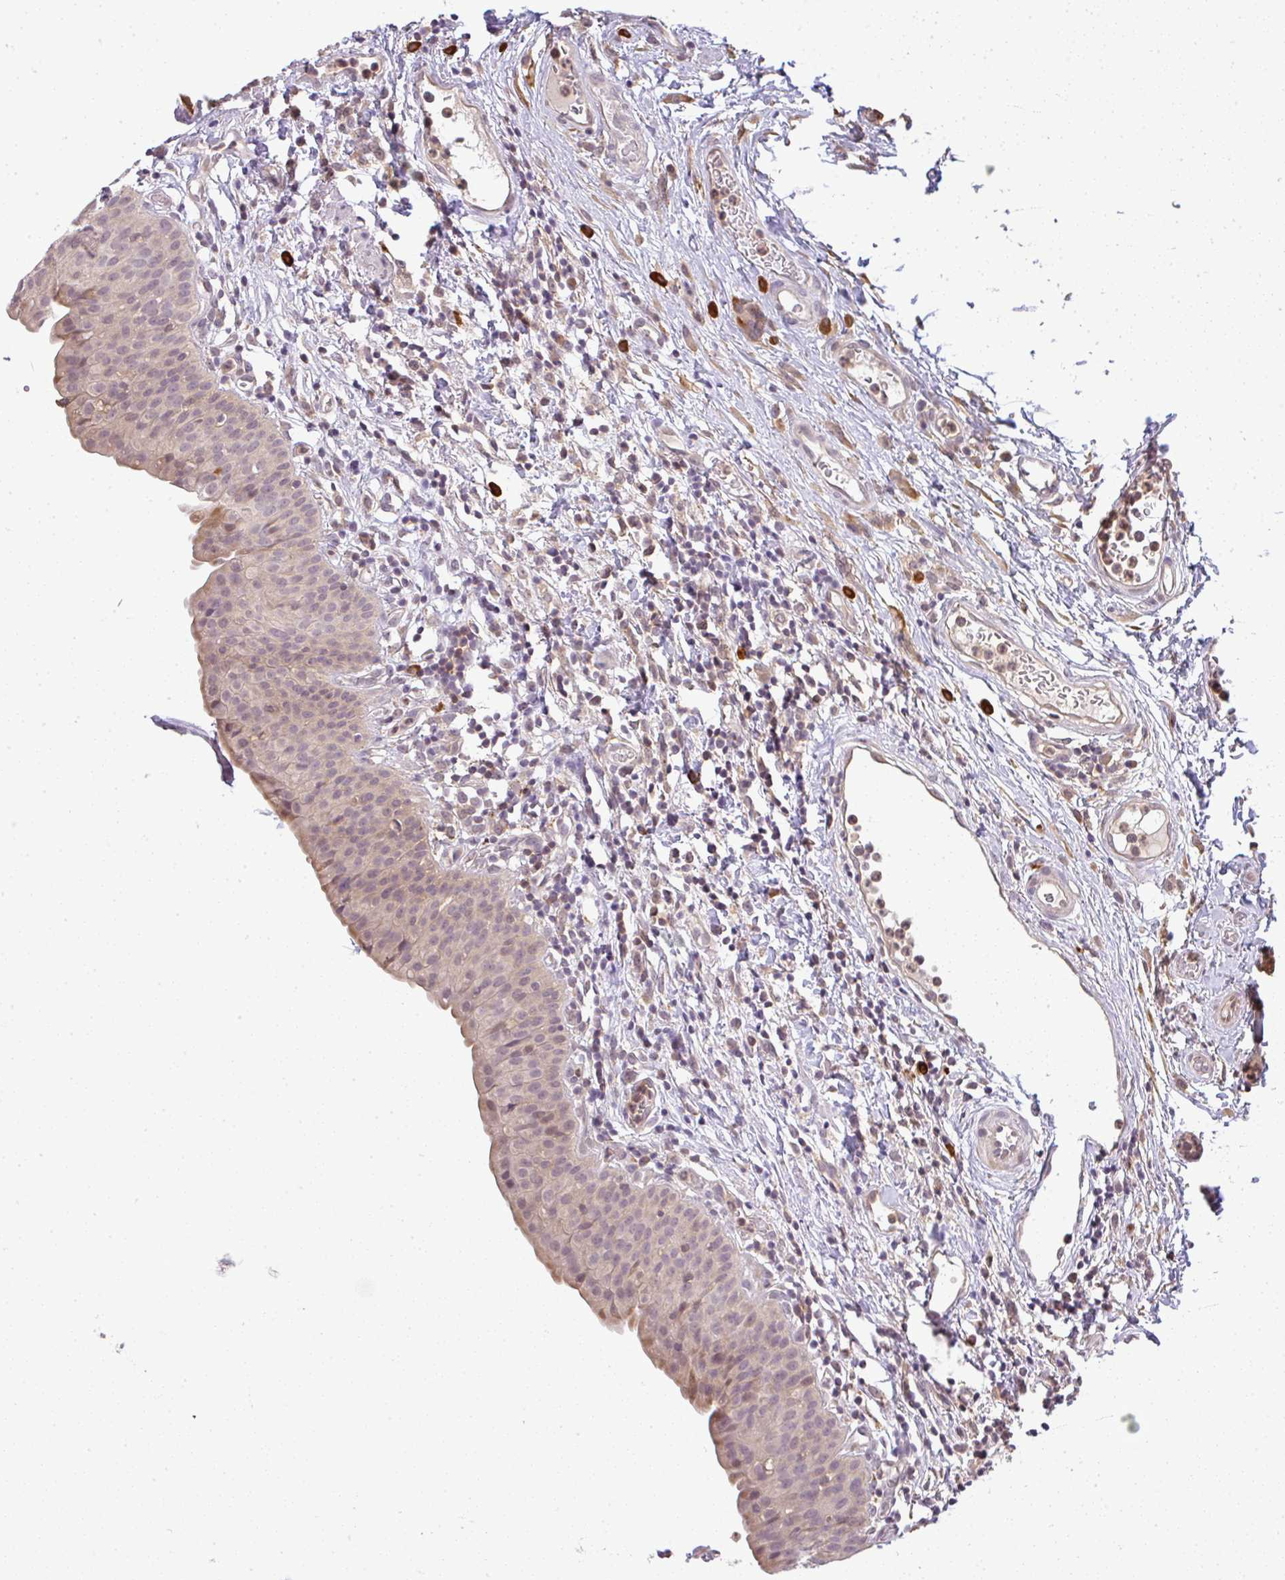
{"staining": {"intensity": "weak", "quantity": "25%-75%", "location": "cytoplasmic/membranous"}, "tissue": "urinary bladder", "cell_type": "Urothelial cells", "image_type": "normal", "snomed": [{"axis": "morphology", "description": "Normal tissue, NOS"}, {"axis": "morphology", "description": "Inflammation, NOS"}, {"axis": "topography", "description": "Urinary bladder"}], "caption": "IHC staining of unremarkable urinary bladder, which reveals low levels of weak cytoplasmic/membranous staining in about 25%-75% of urothelial cells indicating weak cytoplasmic/membranous protein staining. The staining was performed using DAB (3,3'-diaminobenzidine) (brown) for protein detection and nuclei were counterstained in hematoxylin (blue).", "gene": "FAM153A", "patient": {"sex": "male", "age": 57}}